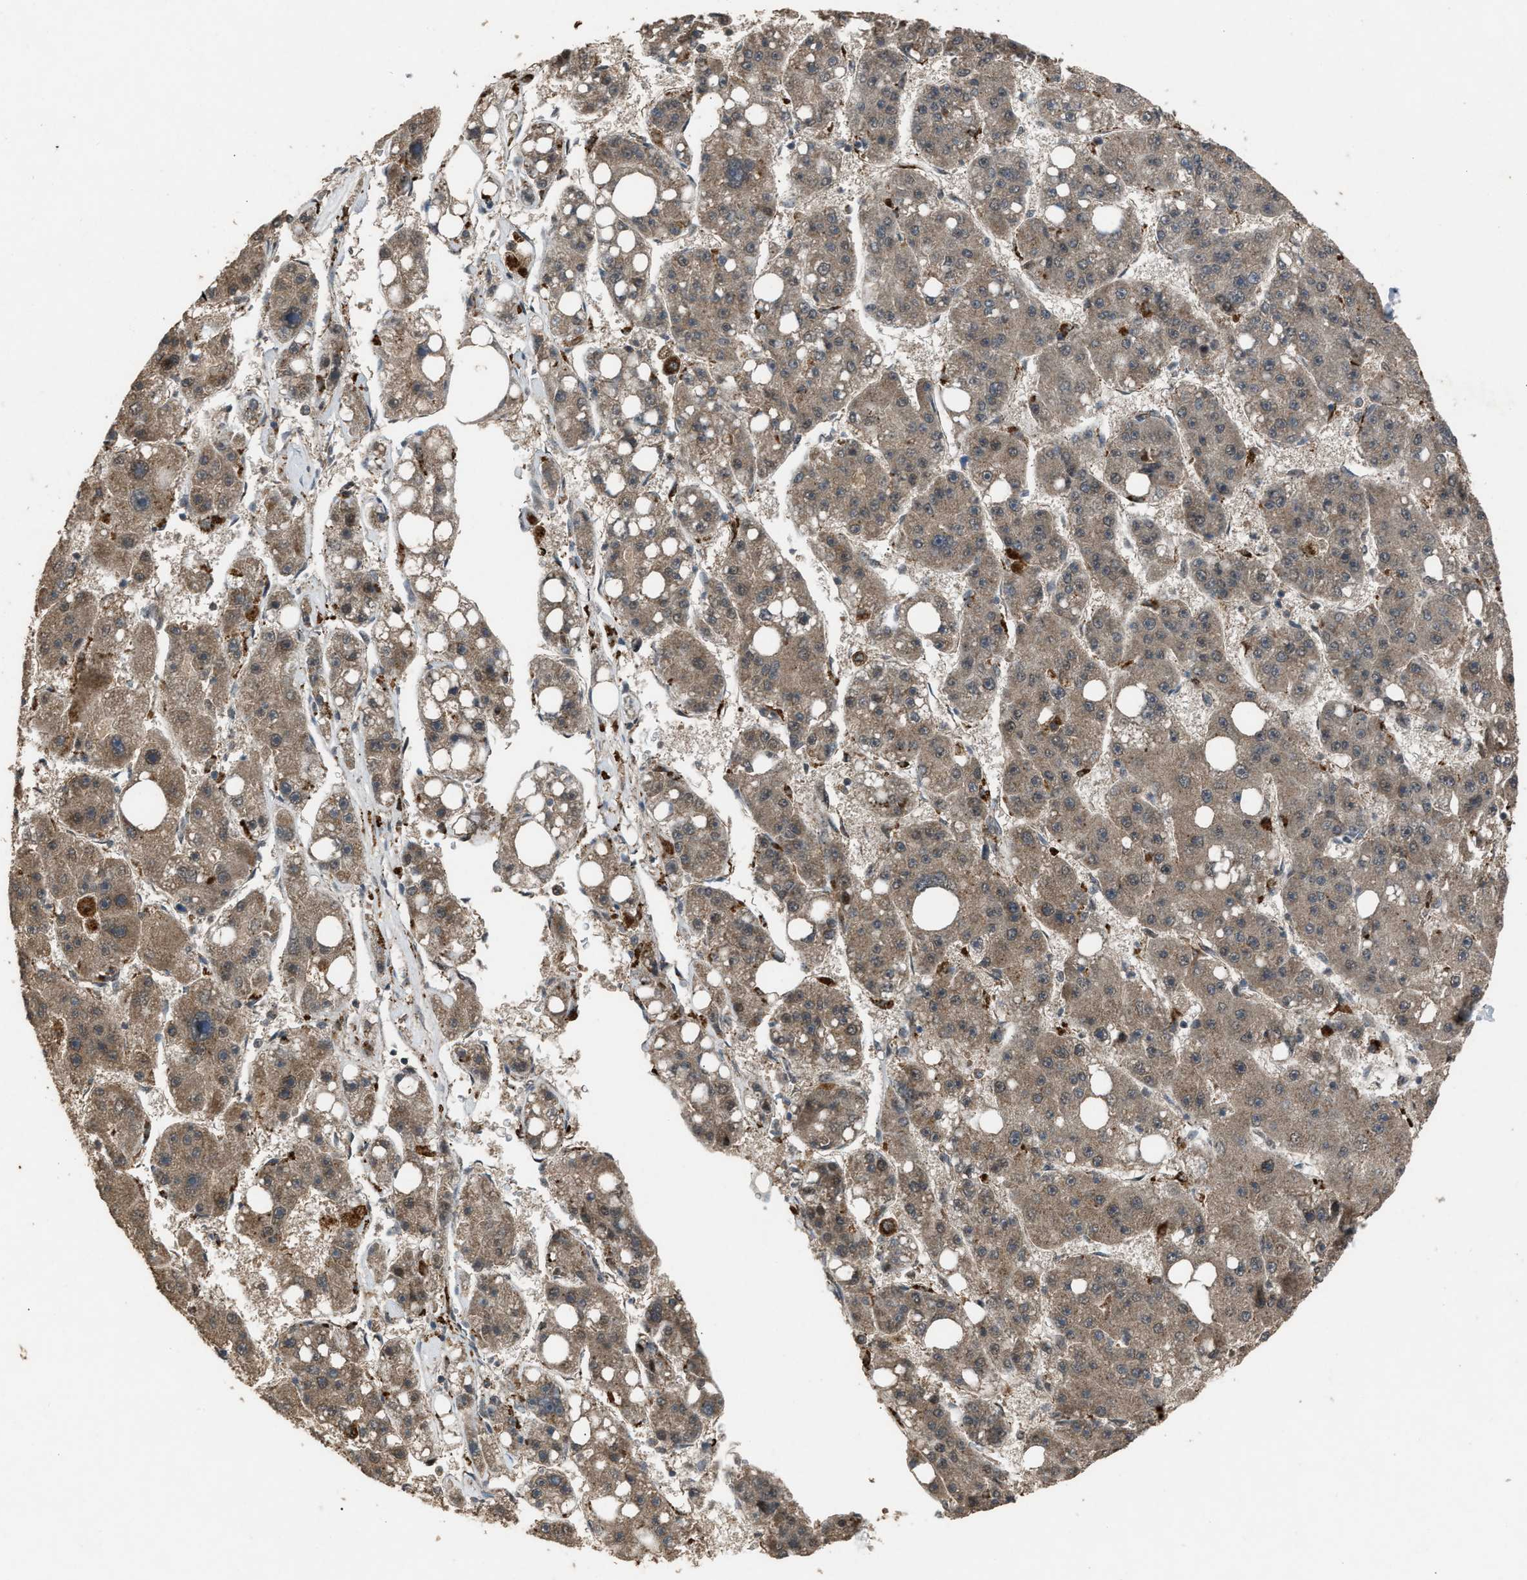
{"staining": {"intensity": "moderate", "quantity": ">75%", "location": "cytoplasmic/membranous"}, "tissue": "liver cancer", "cell_type": "Tumor cells", "image_type": "cancer", "snomed": [{"axis": "morphology", "description": "Carcinoma, Hepatocellular, NOS"}, {"axis": "topography", "description": "Liver"}], "caption": "Liver hepatocellular carcinoma stained for a protein (brown) demonstrates moderate cytoplasmic/membranous positive staining in approximately >75% of tumor cells.", "gene": "PSMD1", "patient": {"sex": "female", "age": 61}}